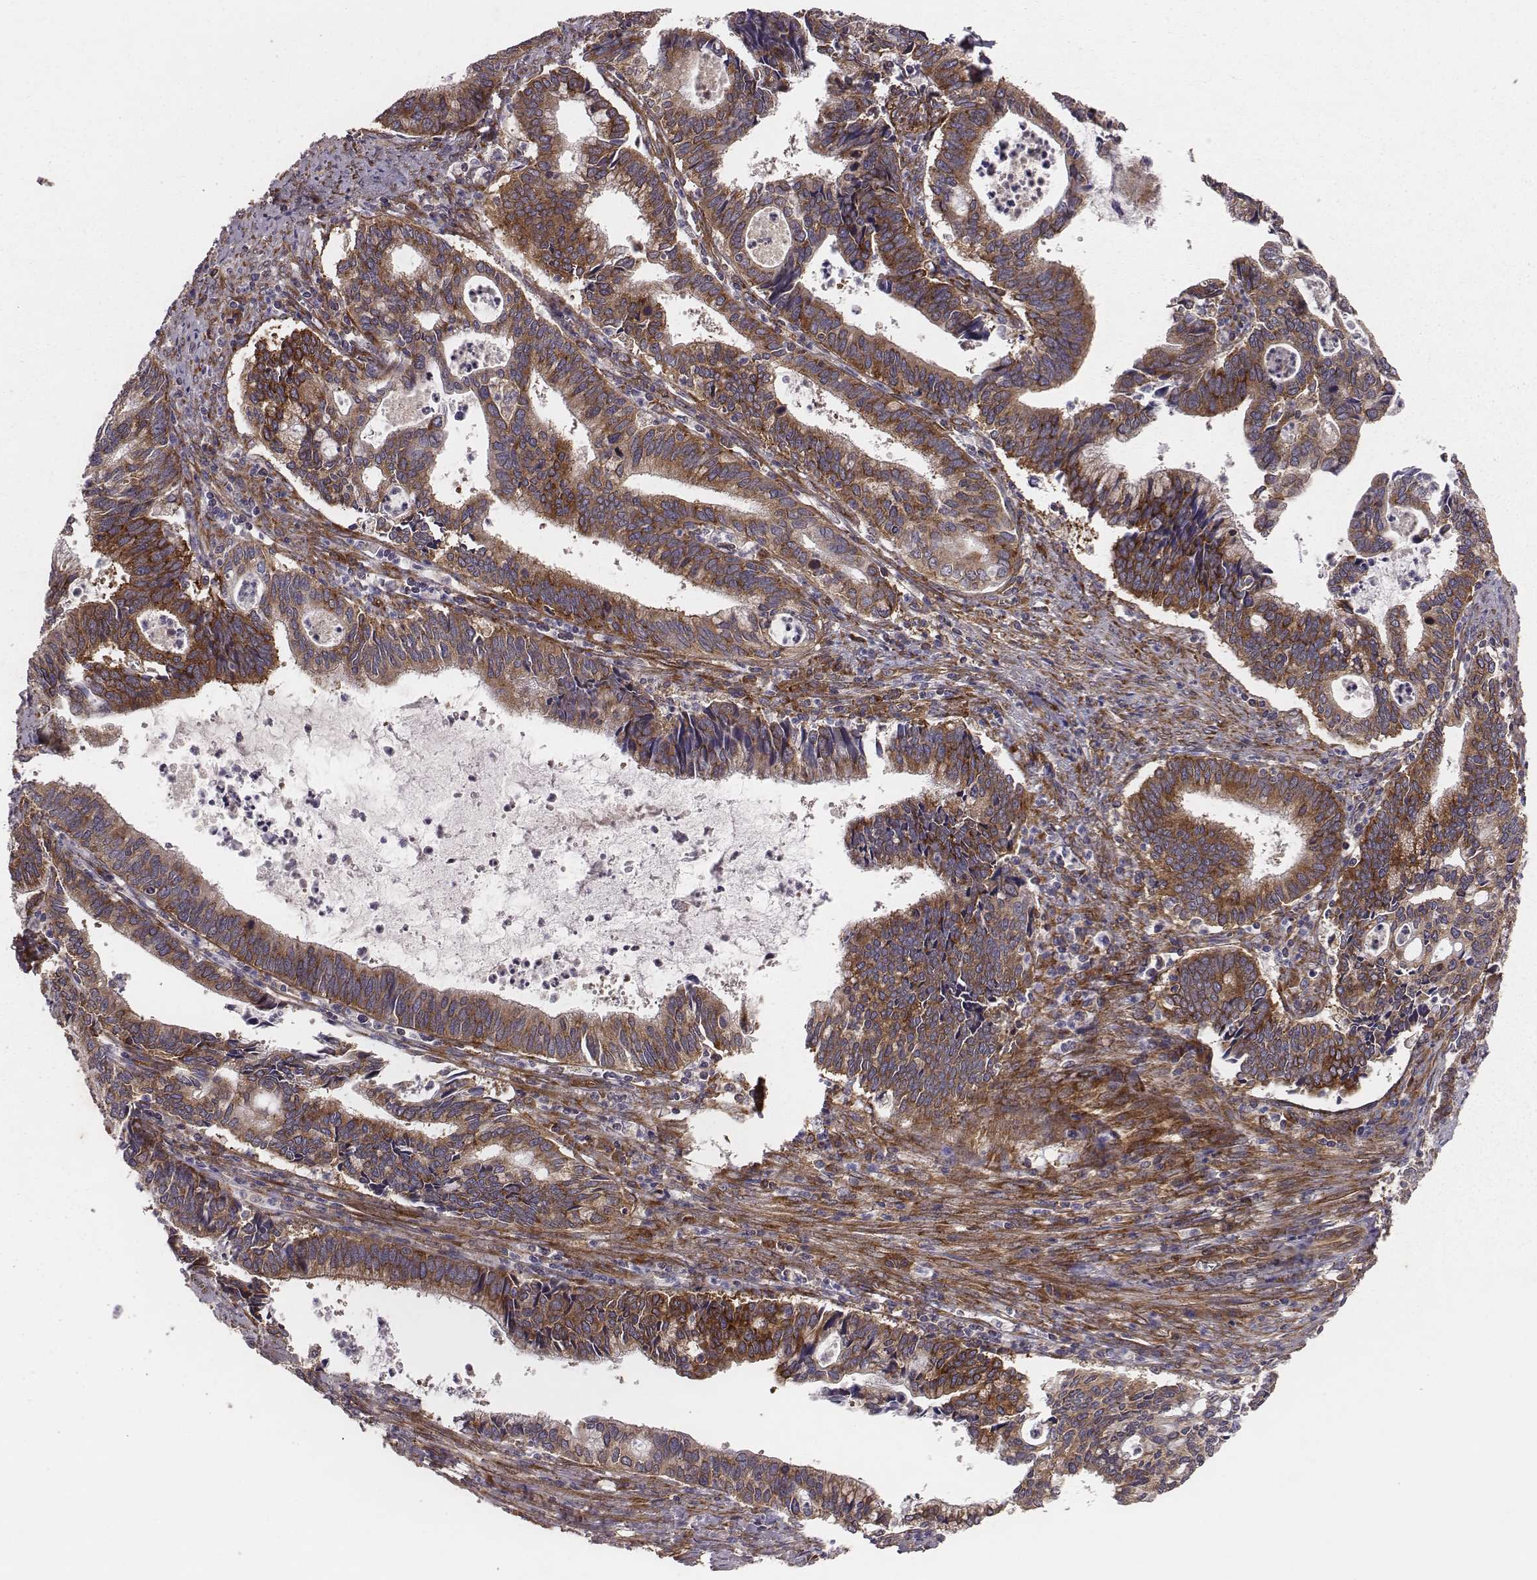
{"staining": {"intensity": "moderate", "quantity": ">75%", "location": "cytoplasmic/membranous"}, "tissue": "cervical cancer", "cell_type": "Tumor cells", "image_type": "cancer", "snomed": [{"axis": "morphology", "description": "Adenocarcinoma, NOS"}, {"axis": "topography", "description": "Cervix"}], "caption": "Immunohistochemistry (IHC) staining of cervical cancer (adenocarcinoma), which displays medium levels of moderate cytoplasmic/membranous positivity in about >75% of tumor cells indicating moderate cytoplasmic/membranous protein expression. The staining was performed using DAB (3,3'-diaminobenzidine) (brown) for protein detection and nuclei were counterstained in hematoxylin (blue).", "gene": "TXLNA", "patient": {"sex": "female", "age": 42}}